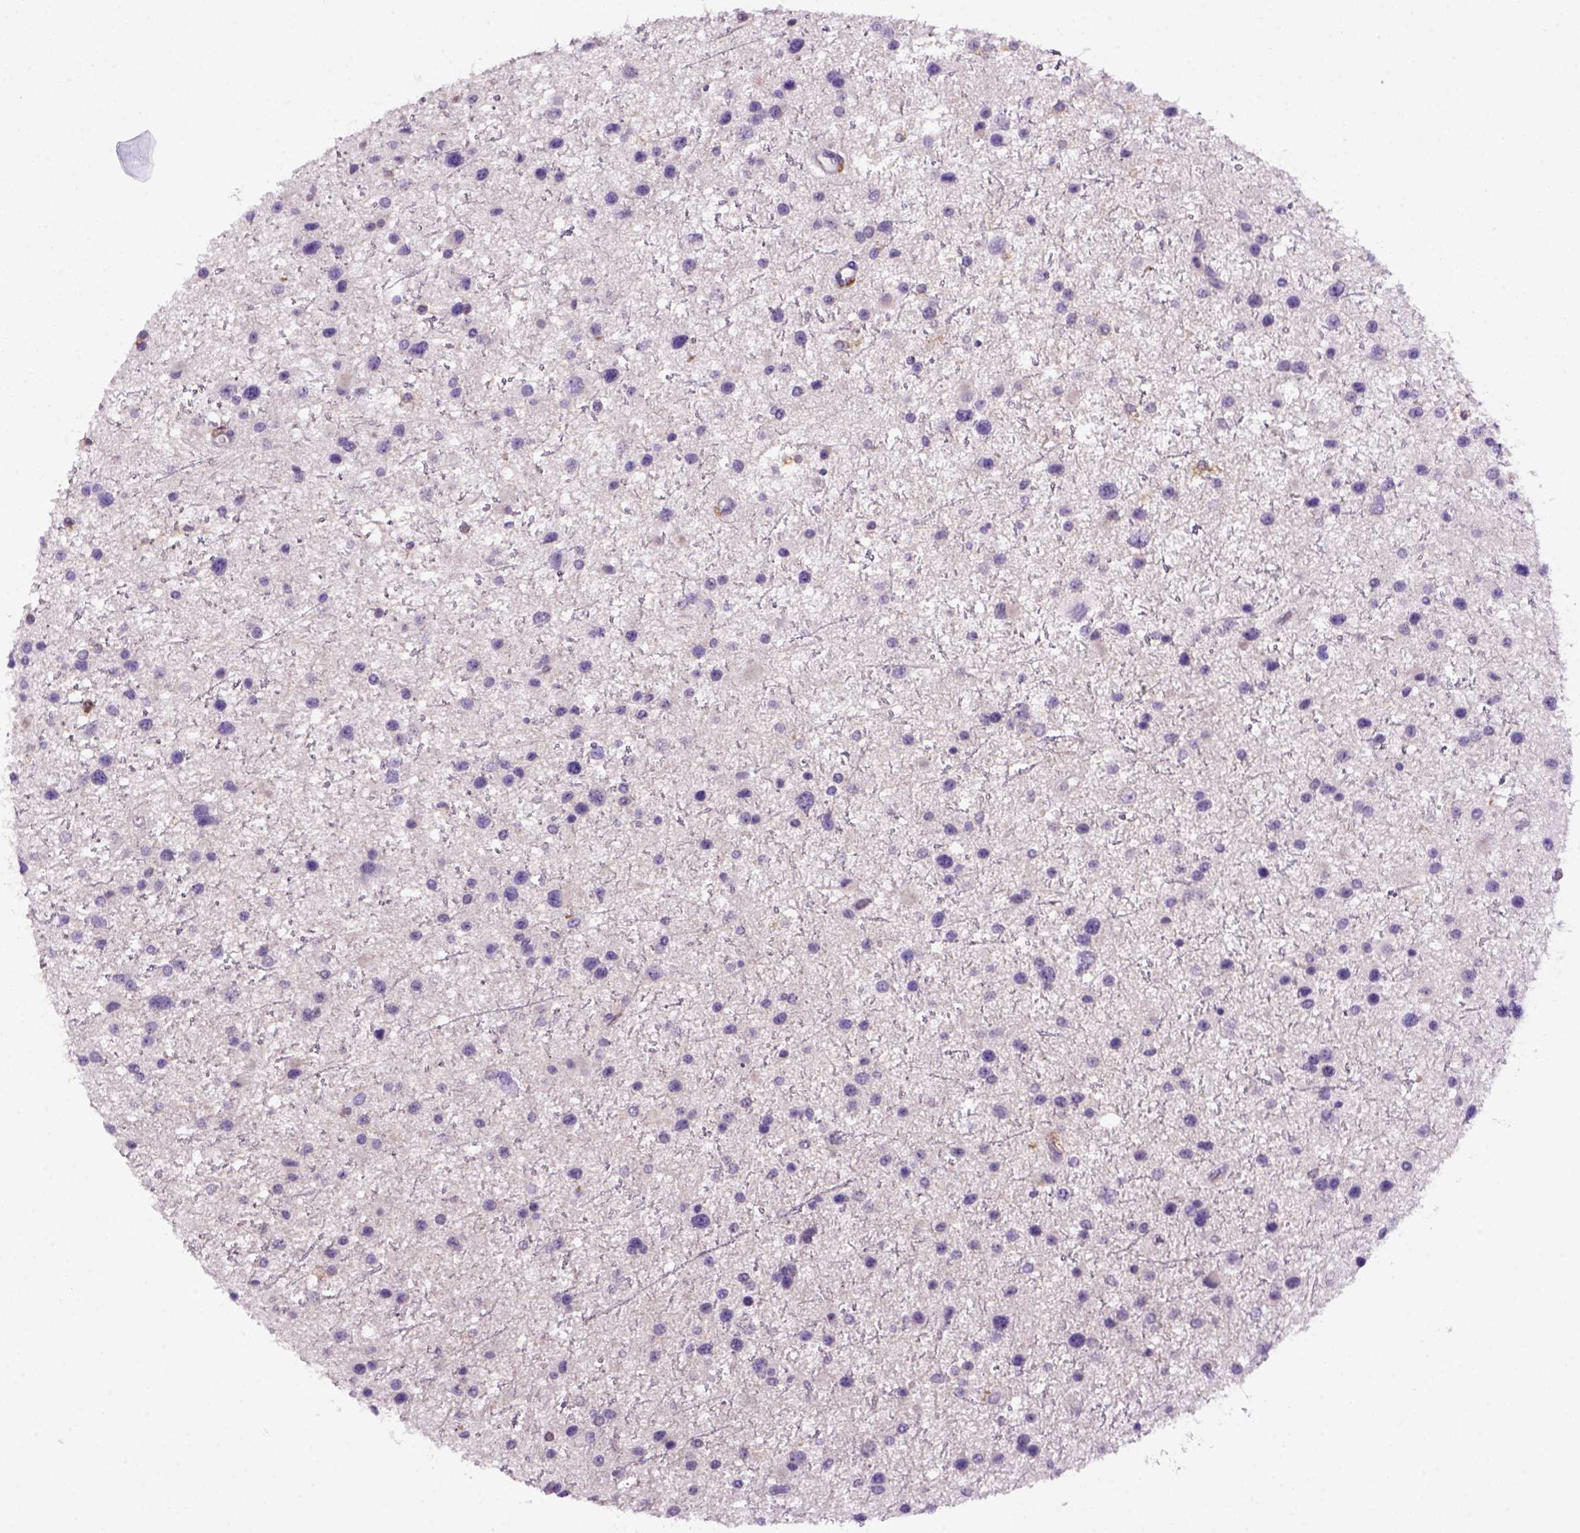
{"staining": {"intensity": "negative", "quantity": "none", "location": "none"}, "tissue": "glioma", "cell_type": "Tumor cells", "image_type": "cancer", "snomed": [{"axis": "morphology", "description": "Glioma, malignant, Low grade"}, {"axis": "topography", "description": "Brain"}], "caption": "Tumor cells show no significant staining in glioma.", "gene": "CD14", "patient": {"sex": "female", "age": 32}}